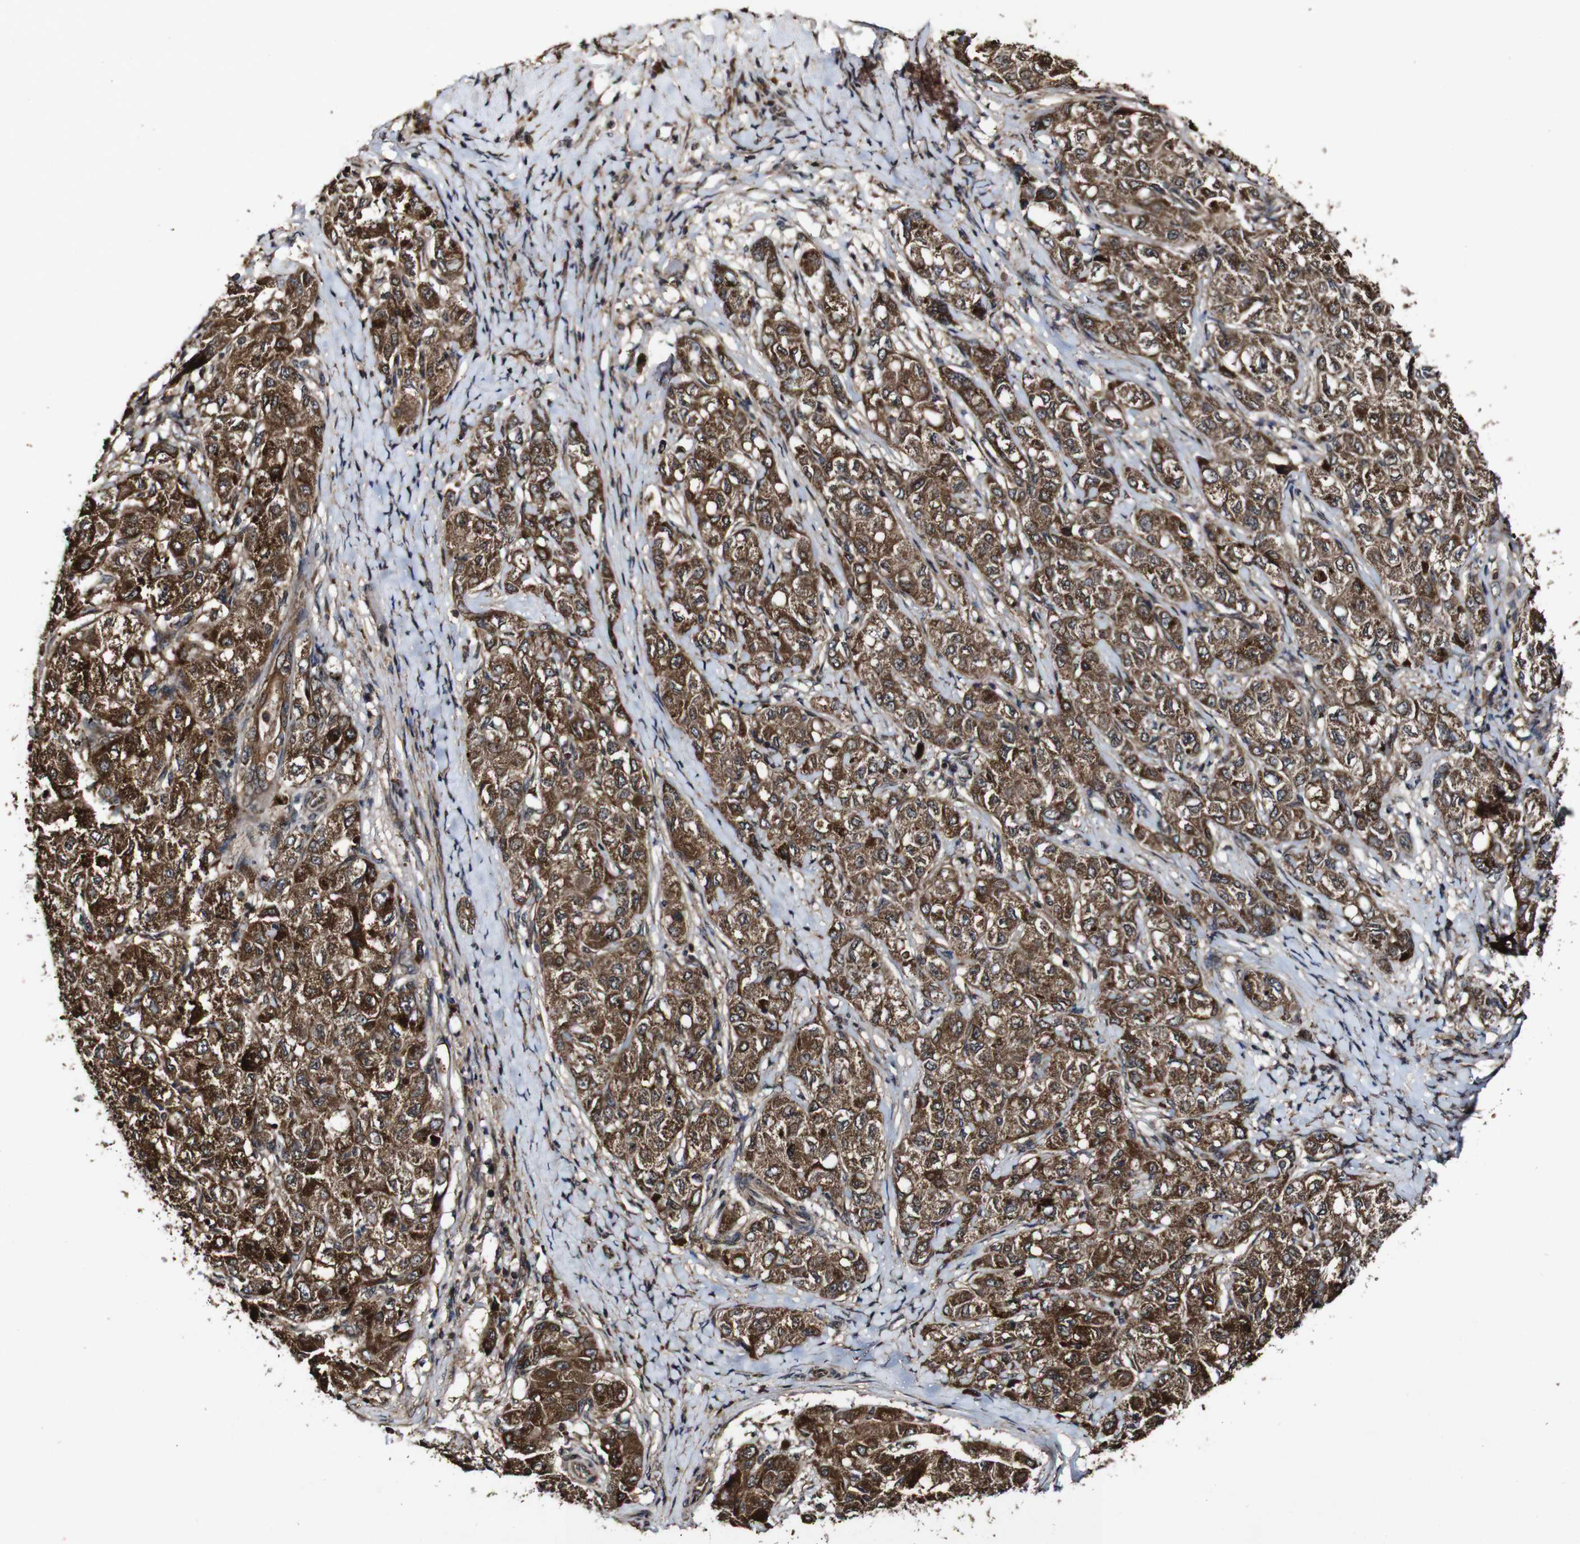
{"staining": {"intensity": "strong", "quantity": "25%-75%", "location": "cytoplasmic/membranous"}, "tissue": "liver cancer", "cell_type": "Tumor cells", "image_type": "cancer", "snomed": [{"axis": "morphology", "description": "Carcinoma, Hepatocellular, NOS"}, {"axis": "topography", "description": "Liver"}], "caption": "High-magnification brightfield microscopy of liver cancer (hepatocellular carcinoma) stained with DAB (brown) and counterstained with hematoxylin (blue). tumor cells exhibit strong cytoplasmic/membranous staining is identified in approximately25%-75% of cells. (Stains: DAB (3,3'-diaminobenzidine) in brown, nuclei in blue, Microscopy: brightfield microscopy at high magnification).", "gene": "BTN3A3", "patient": {"sex": "male", "age": 80}}